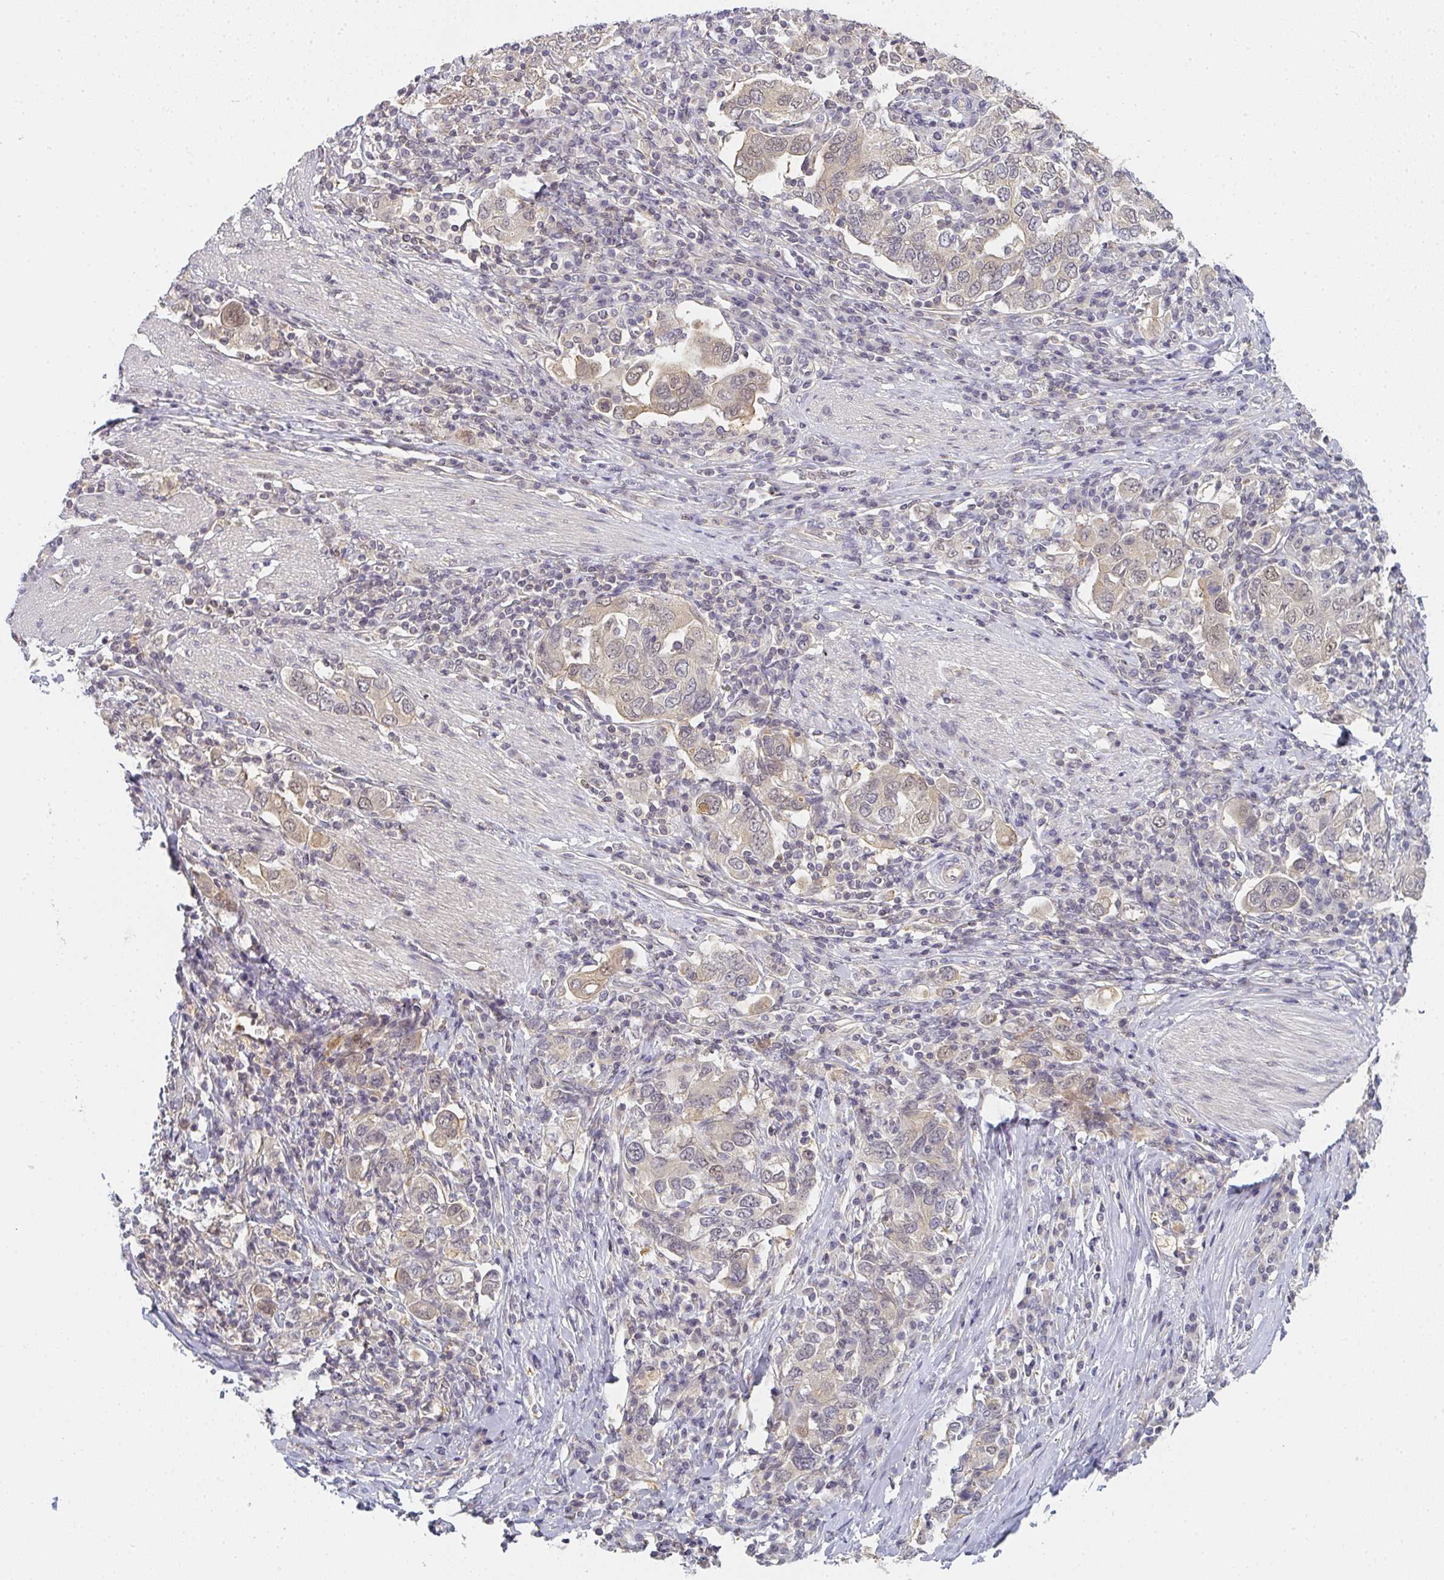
{"staining": {"intensity": "weak", "quantity": "25%-75%", "location": "cytoplasmic/membranous"}, "tissue": "stomach cancer", "cell_type": "Tumor cells", "image_type": "cancer", "snomed": [{"axis": "morphology", "description": "Adenocarcinoma, NOS"}, {"axis": "topography", "description": "Stomach, upper"}, {"axis": "topography", "description": "Stomach"}], "caption": "DAB (3,3'-diaminobenzidine) immunohistochemical staining of stomach adenocarcinoma exhibits weak cytoplasmic/membranous protein positivity in approximately 25%-75% of tumor cells. The staining was performed using DAB, with brown indicating positive protein expression. Nuclei are stained blue with hematoxylin.", "gene": "GSDMB", "patient": {"sex": "male", "age": 62}}